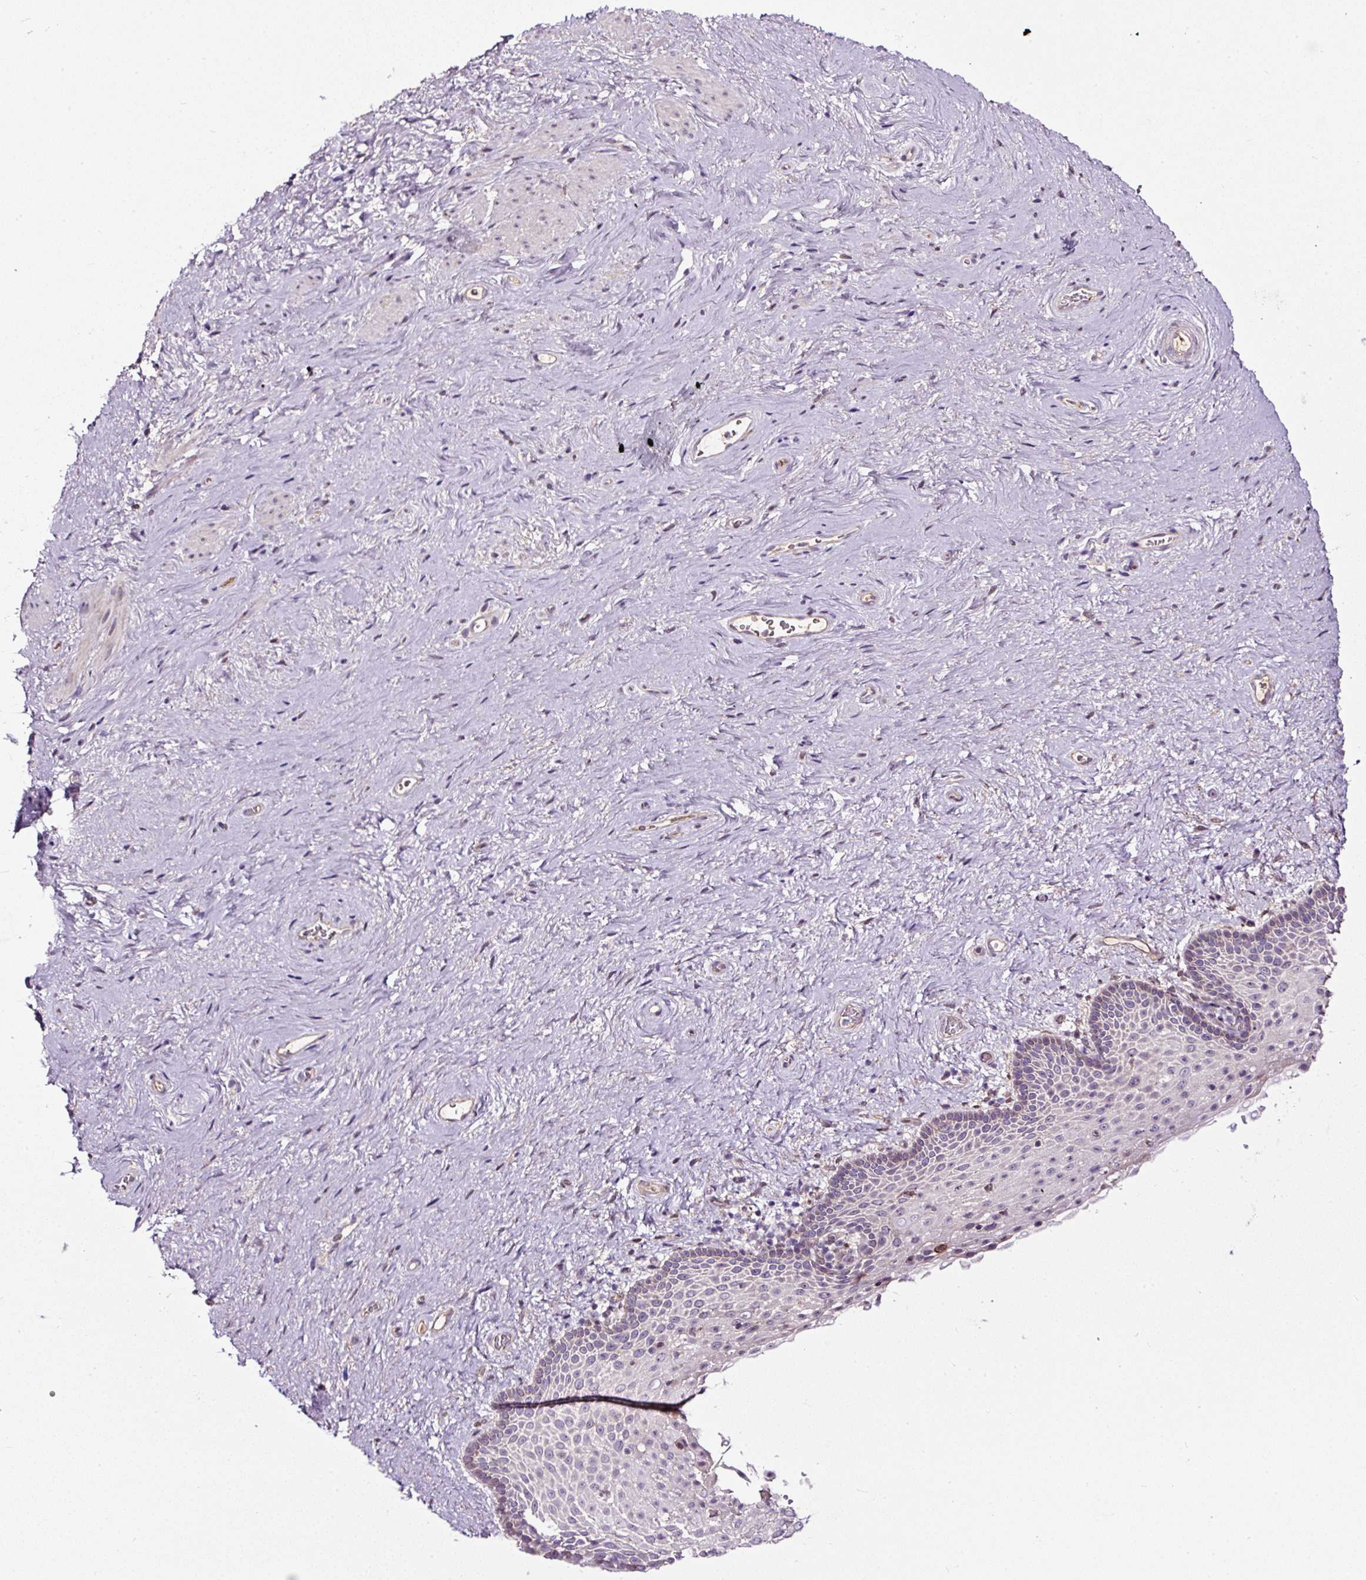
{"staining": {"intensity": "weak", "quantity": "<25%", "location": "cytoplasmic/membranous"}, "tissue": "vagina", "cell_type": "Squamous epithelial cells", "image_type": "normal", "snomed": [{"axis": "morphology", "description": "Normal tissue, NOS"}, {"axis": "topography", "description": "Vagina"}], "caption": "This is an IHC micrograph of unremarkable vagina. There is no expression in squamous epithelial cells.", "gene": "LRRC24", "patient": {"sex": "female", "age": 61}}